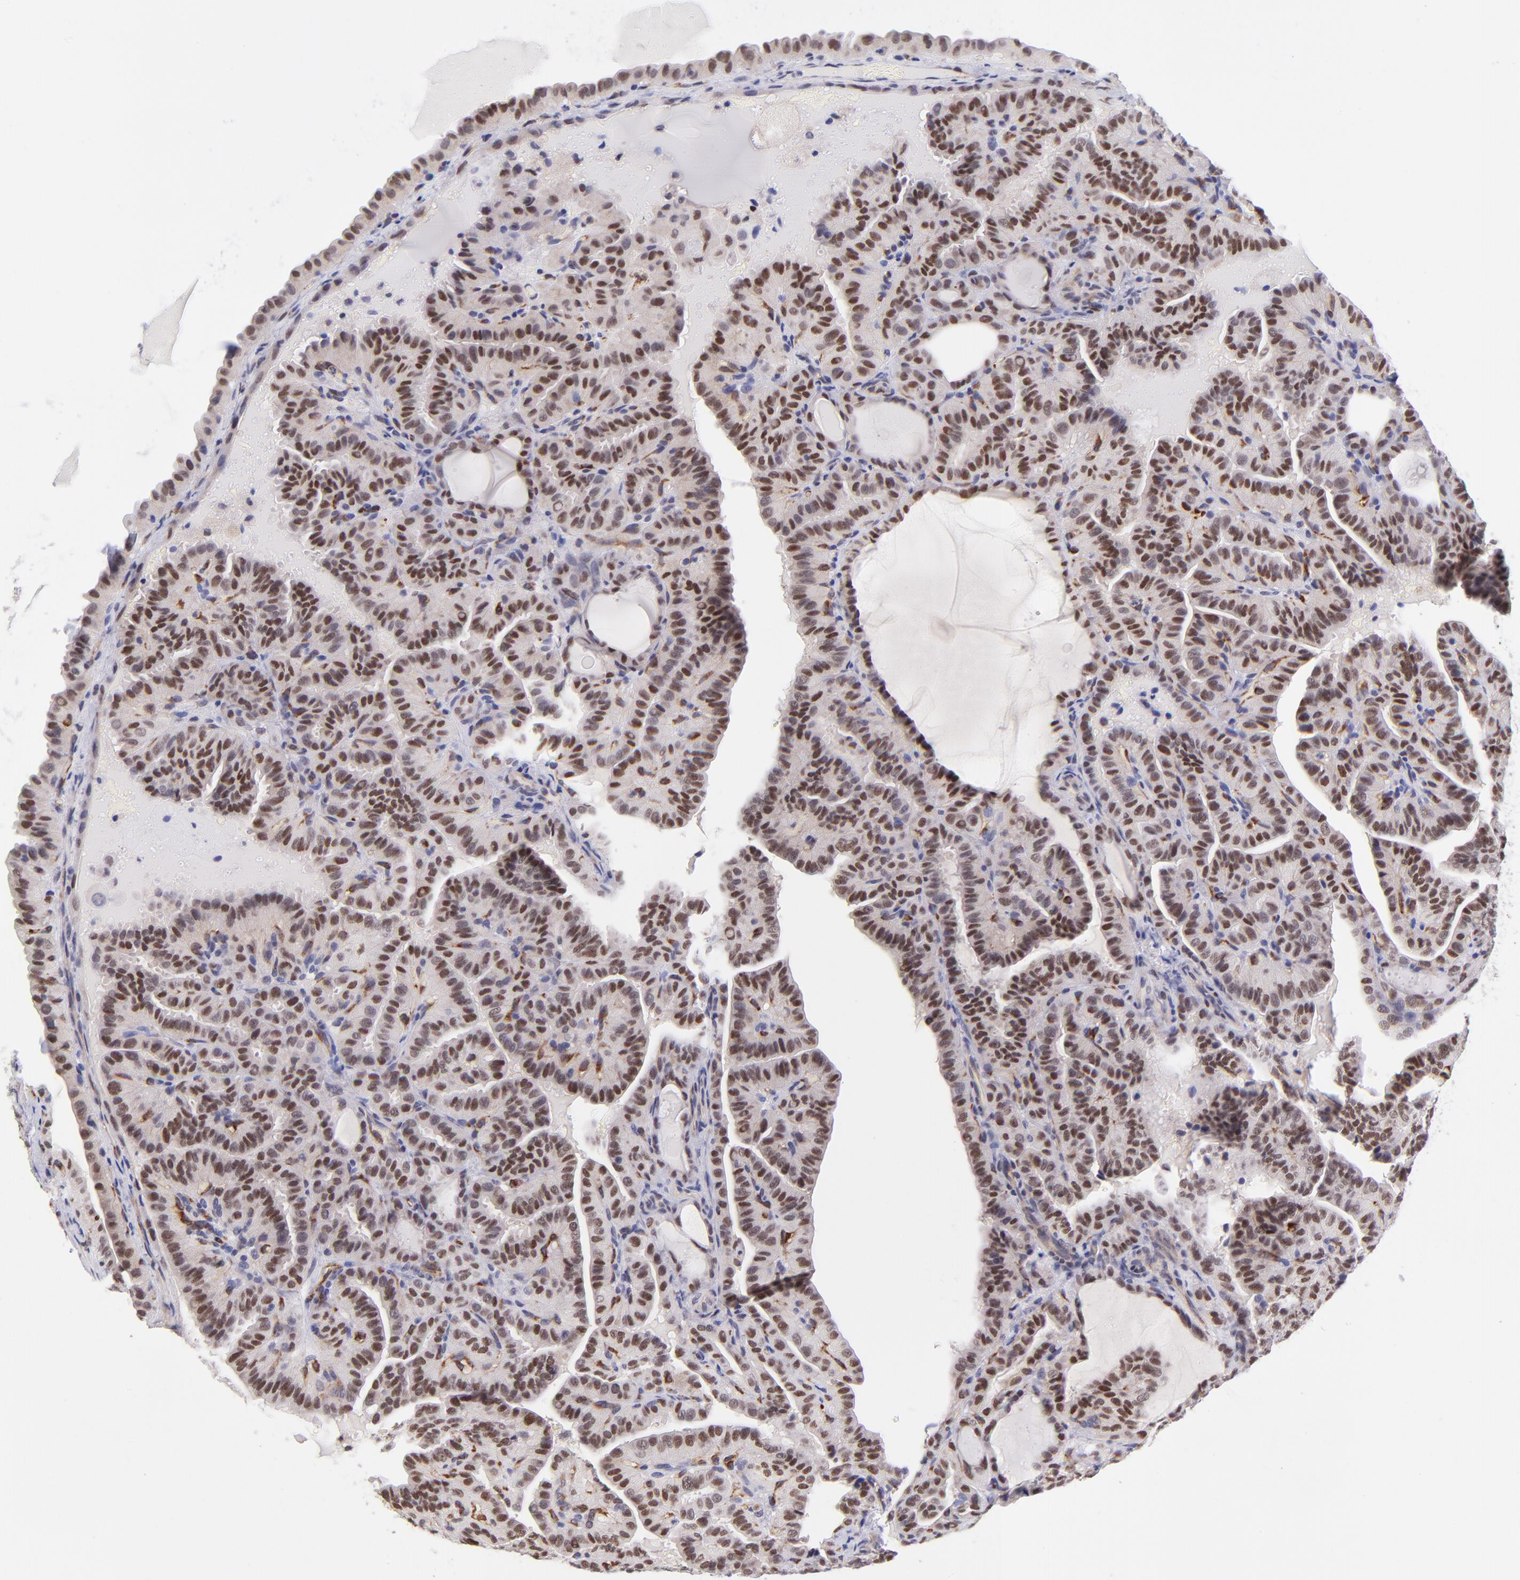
{"staining": {"intensity": "moderate", "quantity": ">75%", "location": "nuclear"}, "tissue": "thyroid cancer", "cell_type": "Tumor cells", "image_type": "cancer", "snomed": [{"axis": "morphology", "description": "Papillary adenocarcinoma, NOS"}, {"axis": "topography", "description": "Thyroid gland"}], "caption": "Protein analysis of thyroid cancer tissue demonstrates moderate nuclear staining in approximately >75% of tumor cells.", "gene": "SOX6", "patient": {"sex": "male", "age": 77}}